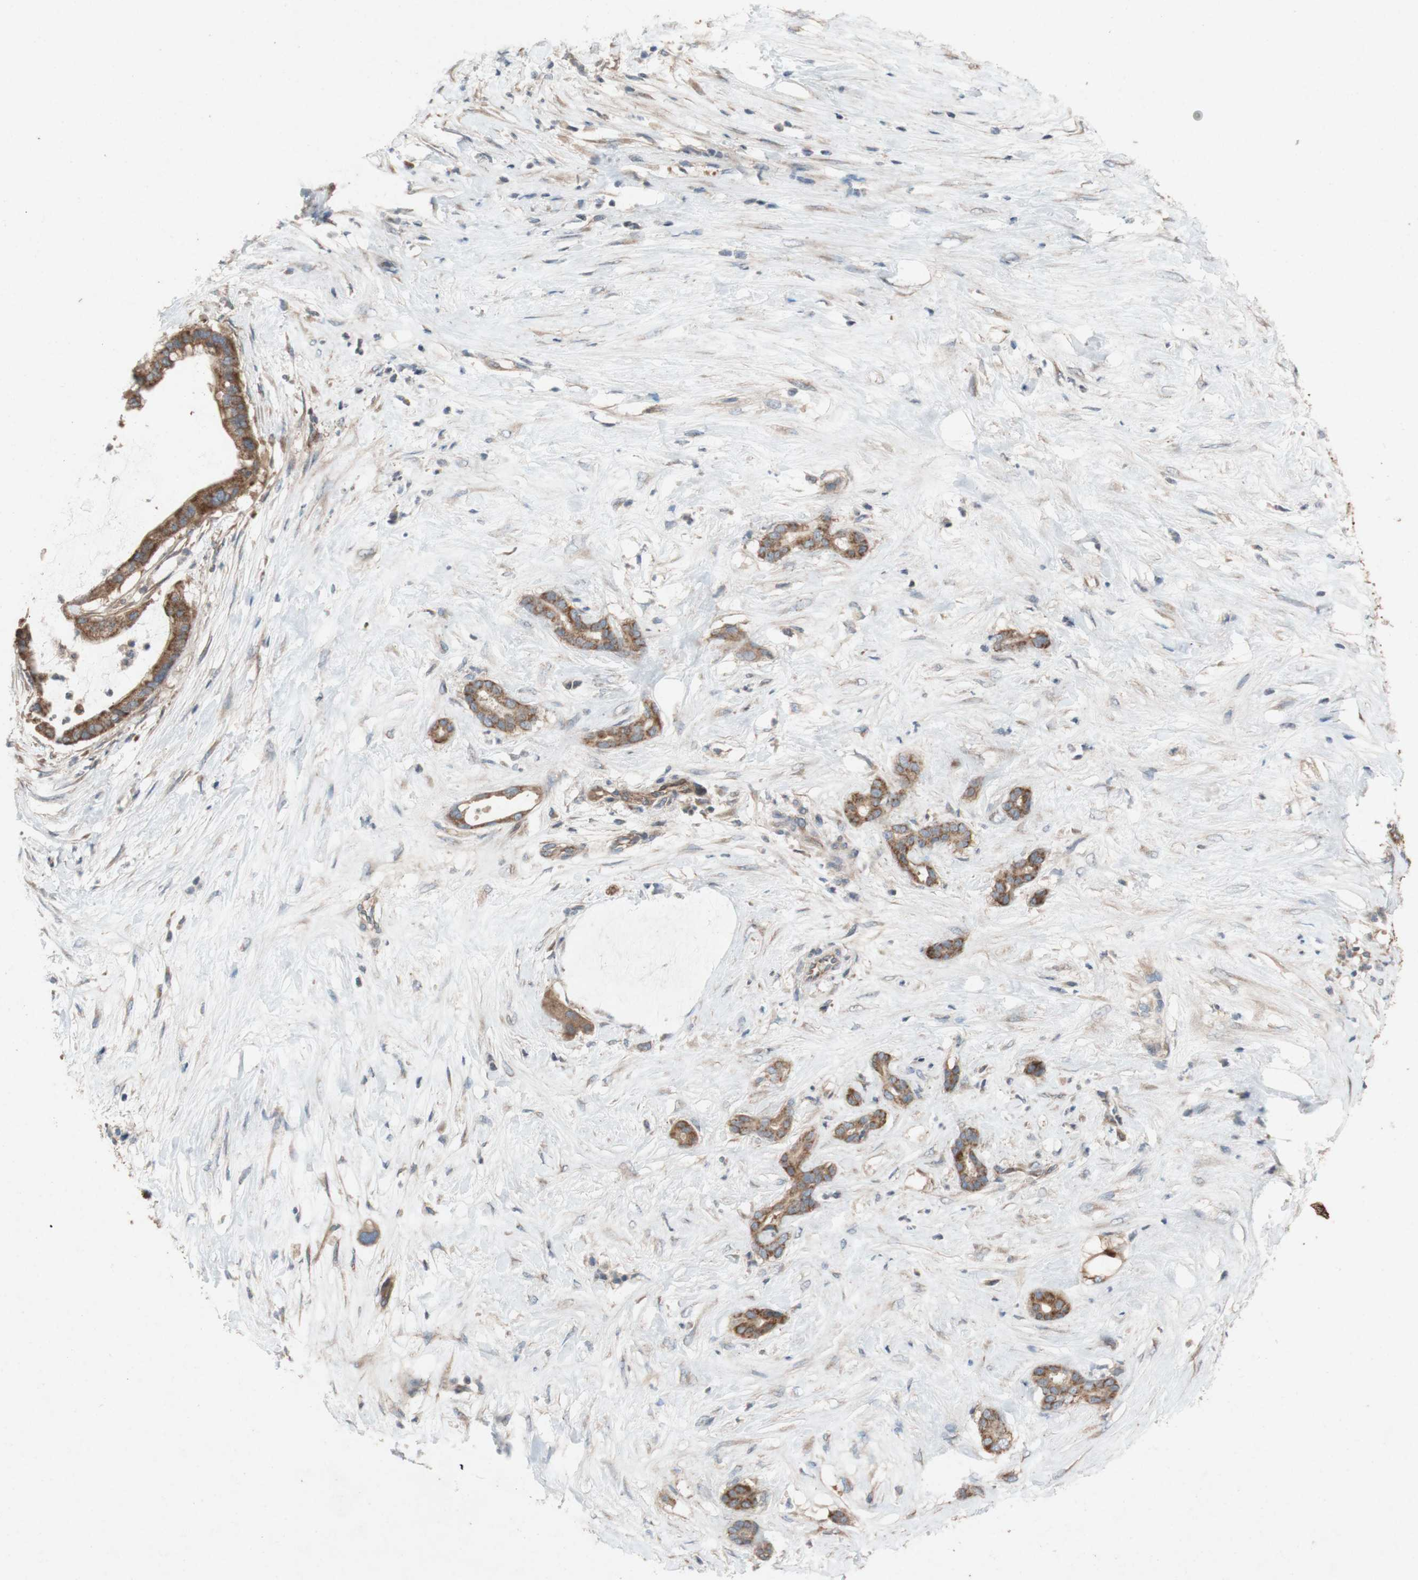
{"staining": {"intensity": "moderate", "quantity": ">75%", "location": "cytoplasmic/membranous"}, "tissue": "pancreatic cancer", "cell_type": "Tumor cells", "image_type": "cancer", "snomed": [{"axis": "morphology", "description": "Adenocarcinoma, NOS"}, {"axis": "topography", "description": "Pancreas"}], "caption": "IHC (DAB (3,3'-diaminobenzidine)) staining of pancreatic cancer (adenocarcinoma) exhibits moderate cytoplasmic/membranous protein expression in approximately >75% of tumor cells. Nuclei are stained in blue.", "gene": "TST", "patient": {"sex": "male", "age": 41}}